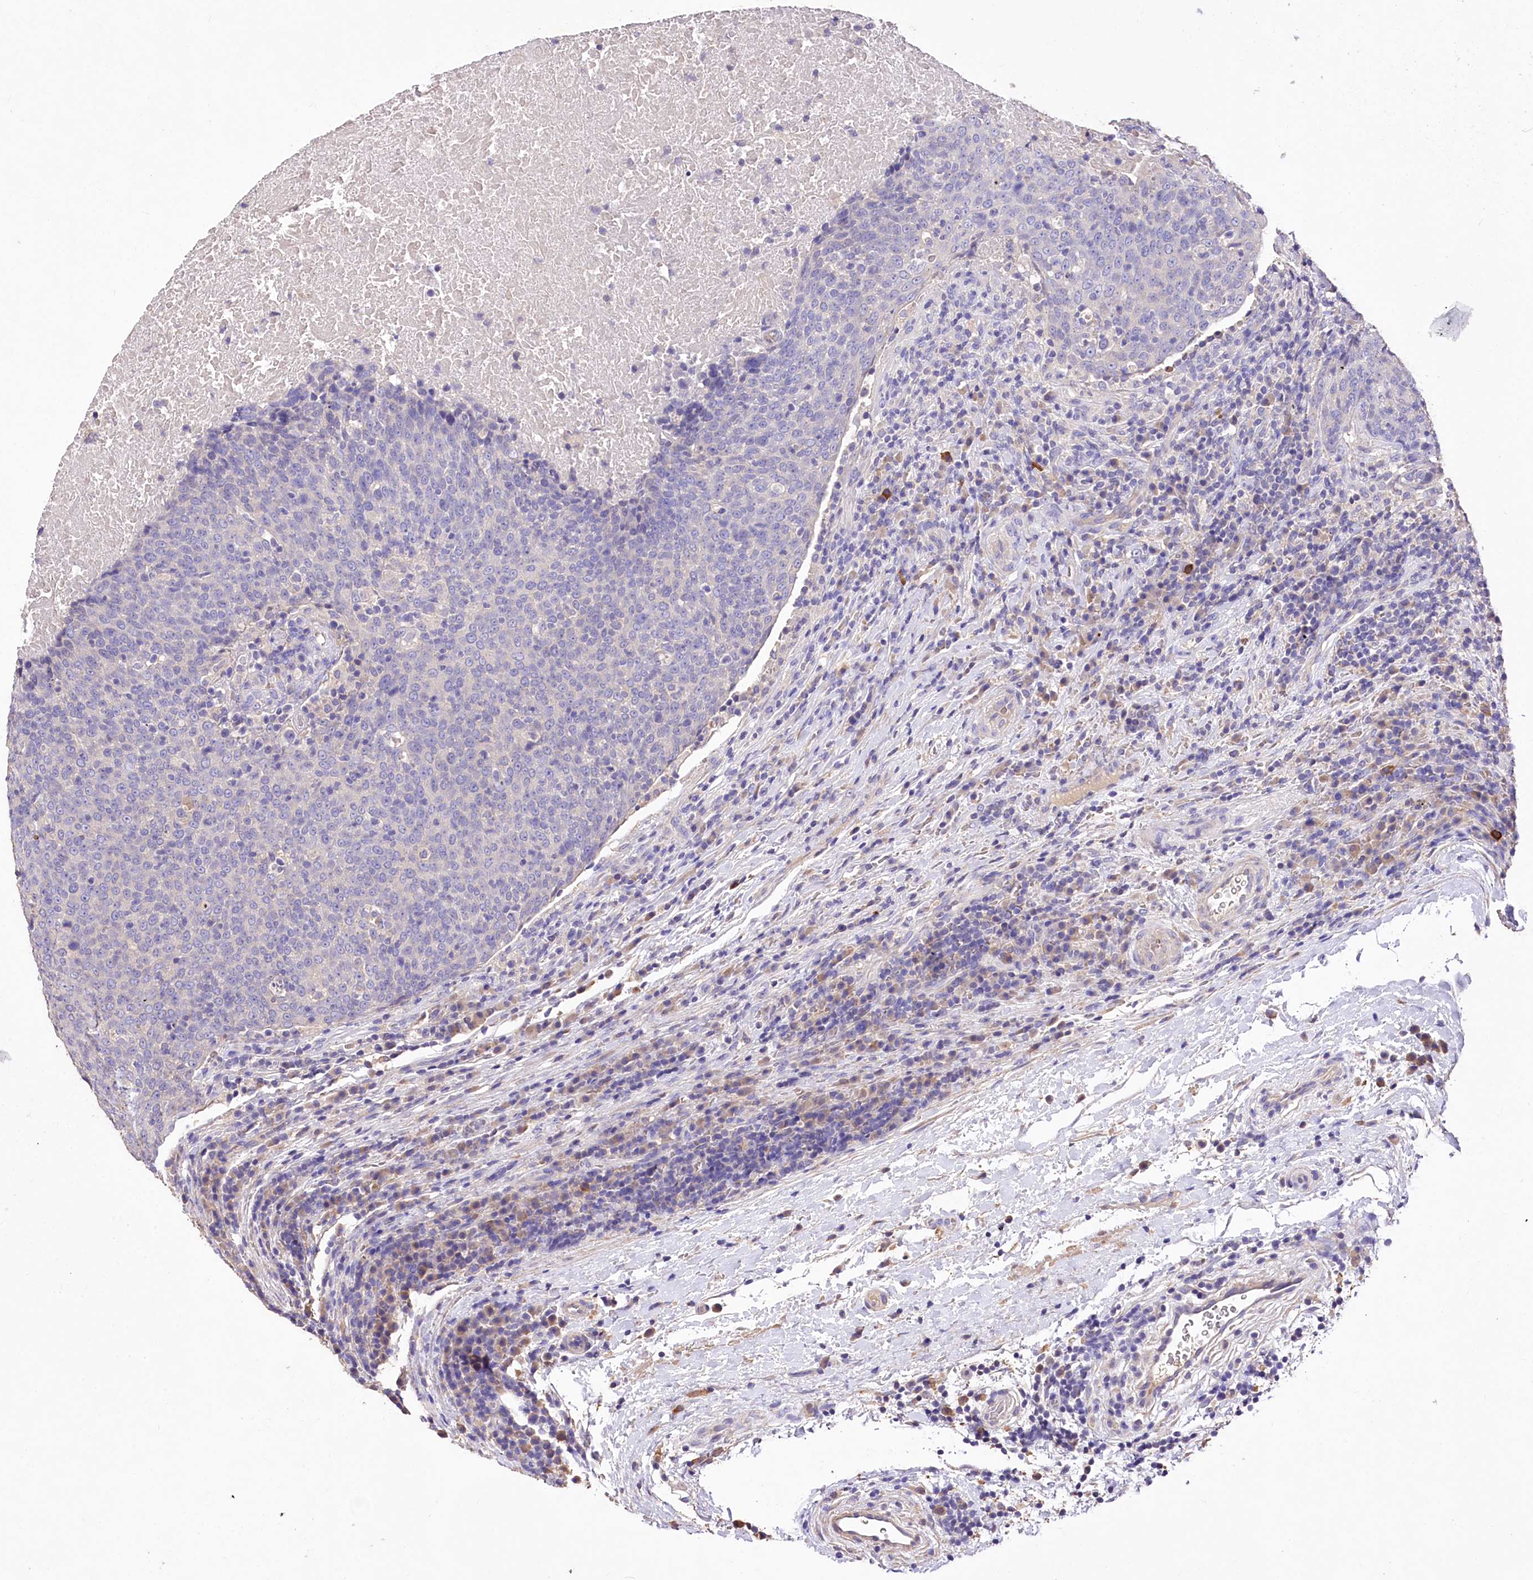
{"staining": {"intensity": "negative", "quantity": "none", "location": "none"}, "tissue": "head and neck cancer", "cell_type": "Tumor cells", "image_type": "cancer", "snomed": [{"axis": "morphology", "description": "Squamous cell carcinoma, NOS"}, {"axis": "morphology", "description": "Squamous cell carcinoma, metastatic, NOS"}, {"axis": "topography", "description": "Lymph node"}, {"axis": "topography", "description": "Head-Neck"}], "caption": "A high-resolution photomicrograph shows immunohistochemistry (IHC) staining of head and neck metastatic squamous cell carcinoma, which demonstrates no significant positivity in tumor cells.", "gene": "PCYOX1L", "patient": {"sex": "male", "age": 62}}